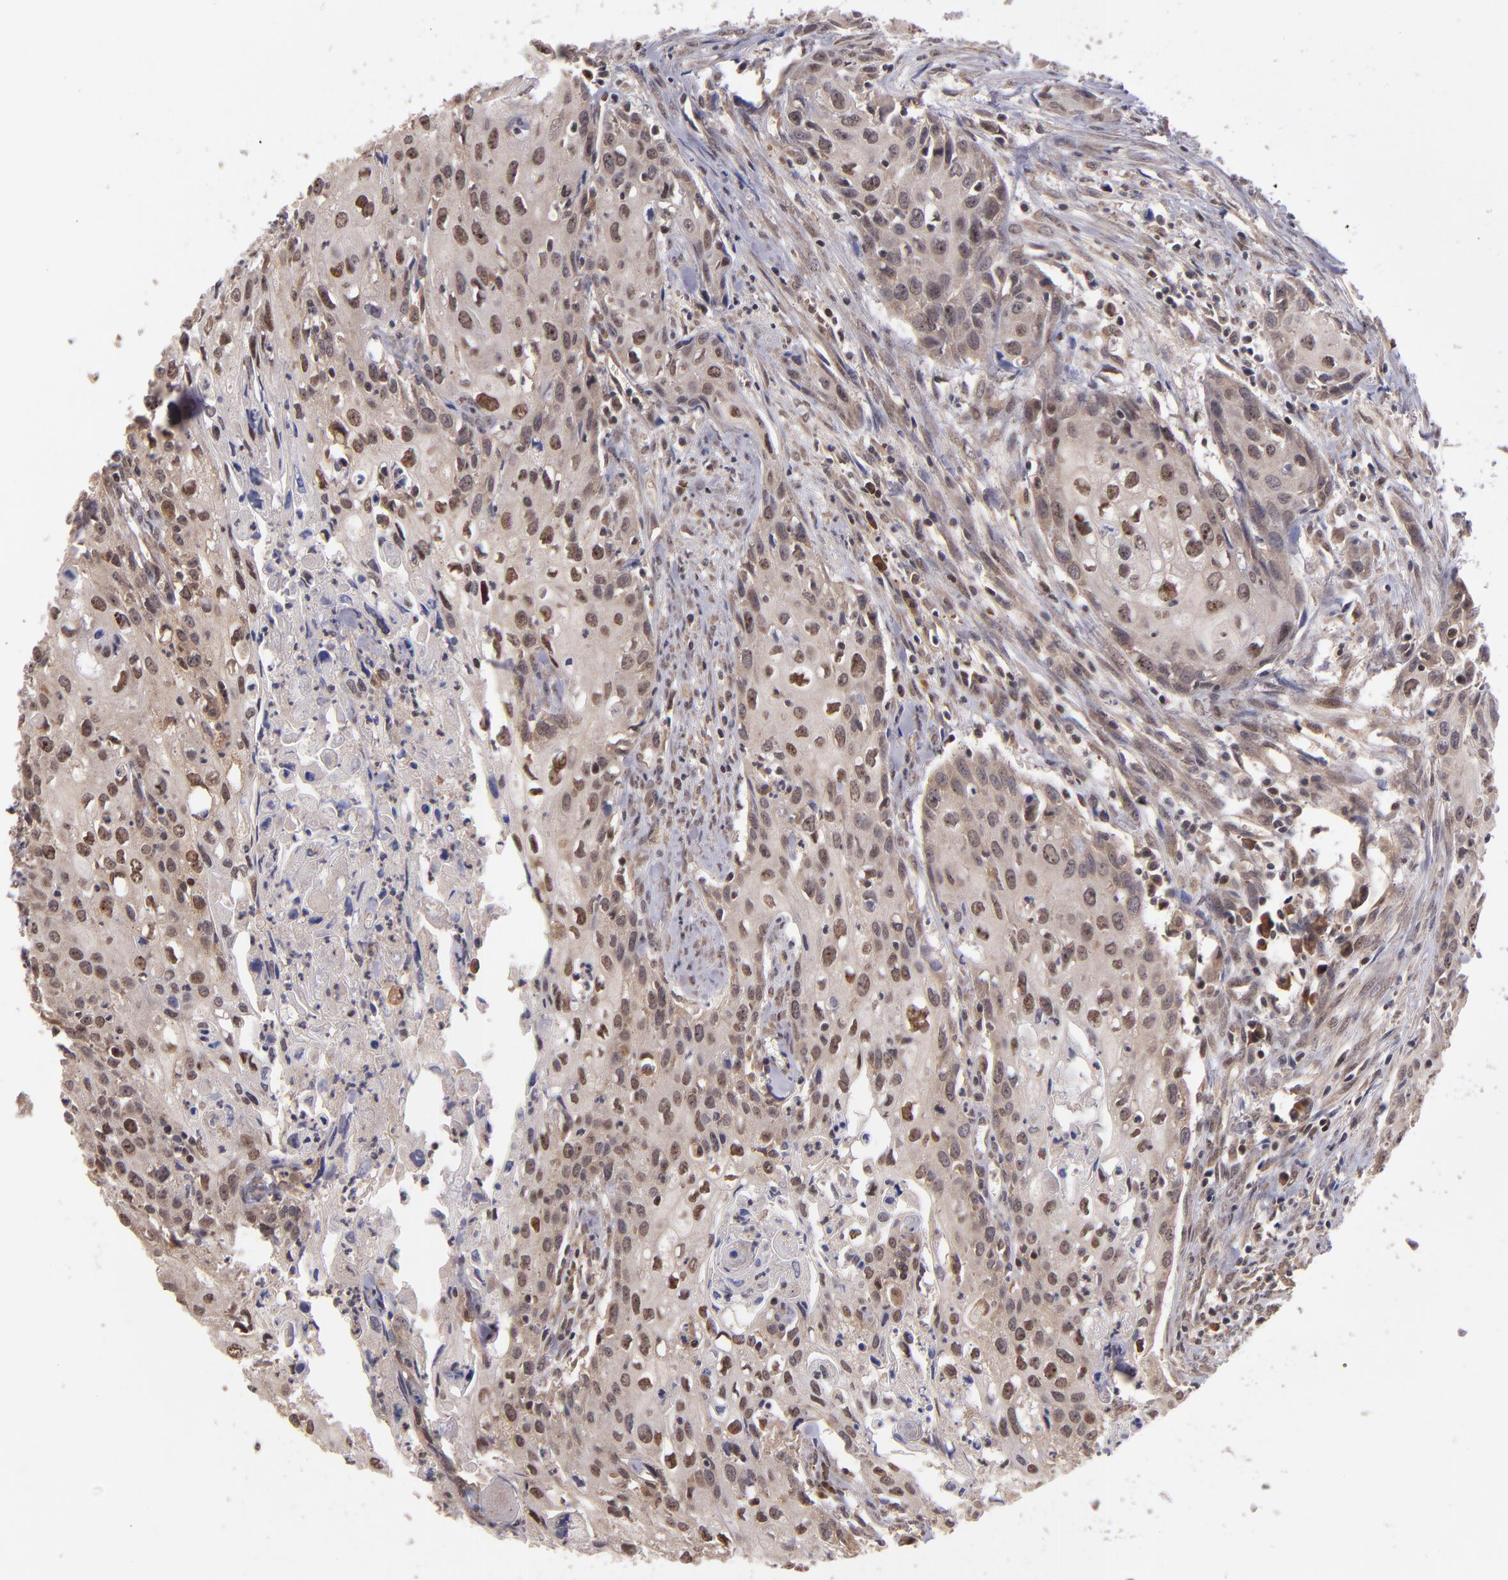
{"staining": {"intensity": "moderate", "quantity": "25%-75%", "location": "nuclear"}, "tissue": "urothelial cancer", "cell_type": "Tumor cells", "image_type": "cancer", "snomed": [{"axis": "morphology", "description": "Urothelial carcinoma, High grade"}, {"axis": "topography", "description": "Urinary bladder"}], "caption": "An immunohistochemistry histopathology image of tumor tissue is shown. Protein staining in brown labels moderate nuclear positivity in urothelial carcinoma (high-grade) within tumor cells.", "gene": "ABHD12B", "patient": {"sex": "male", "age": 54}}